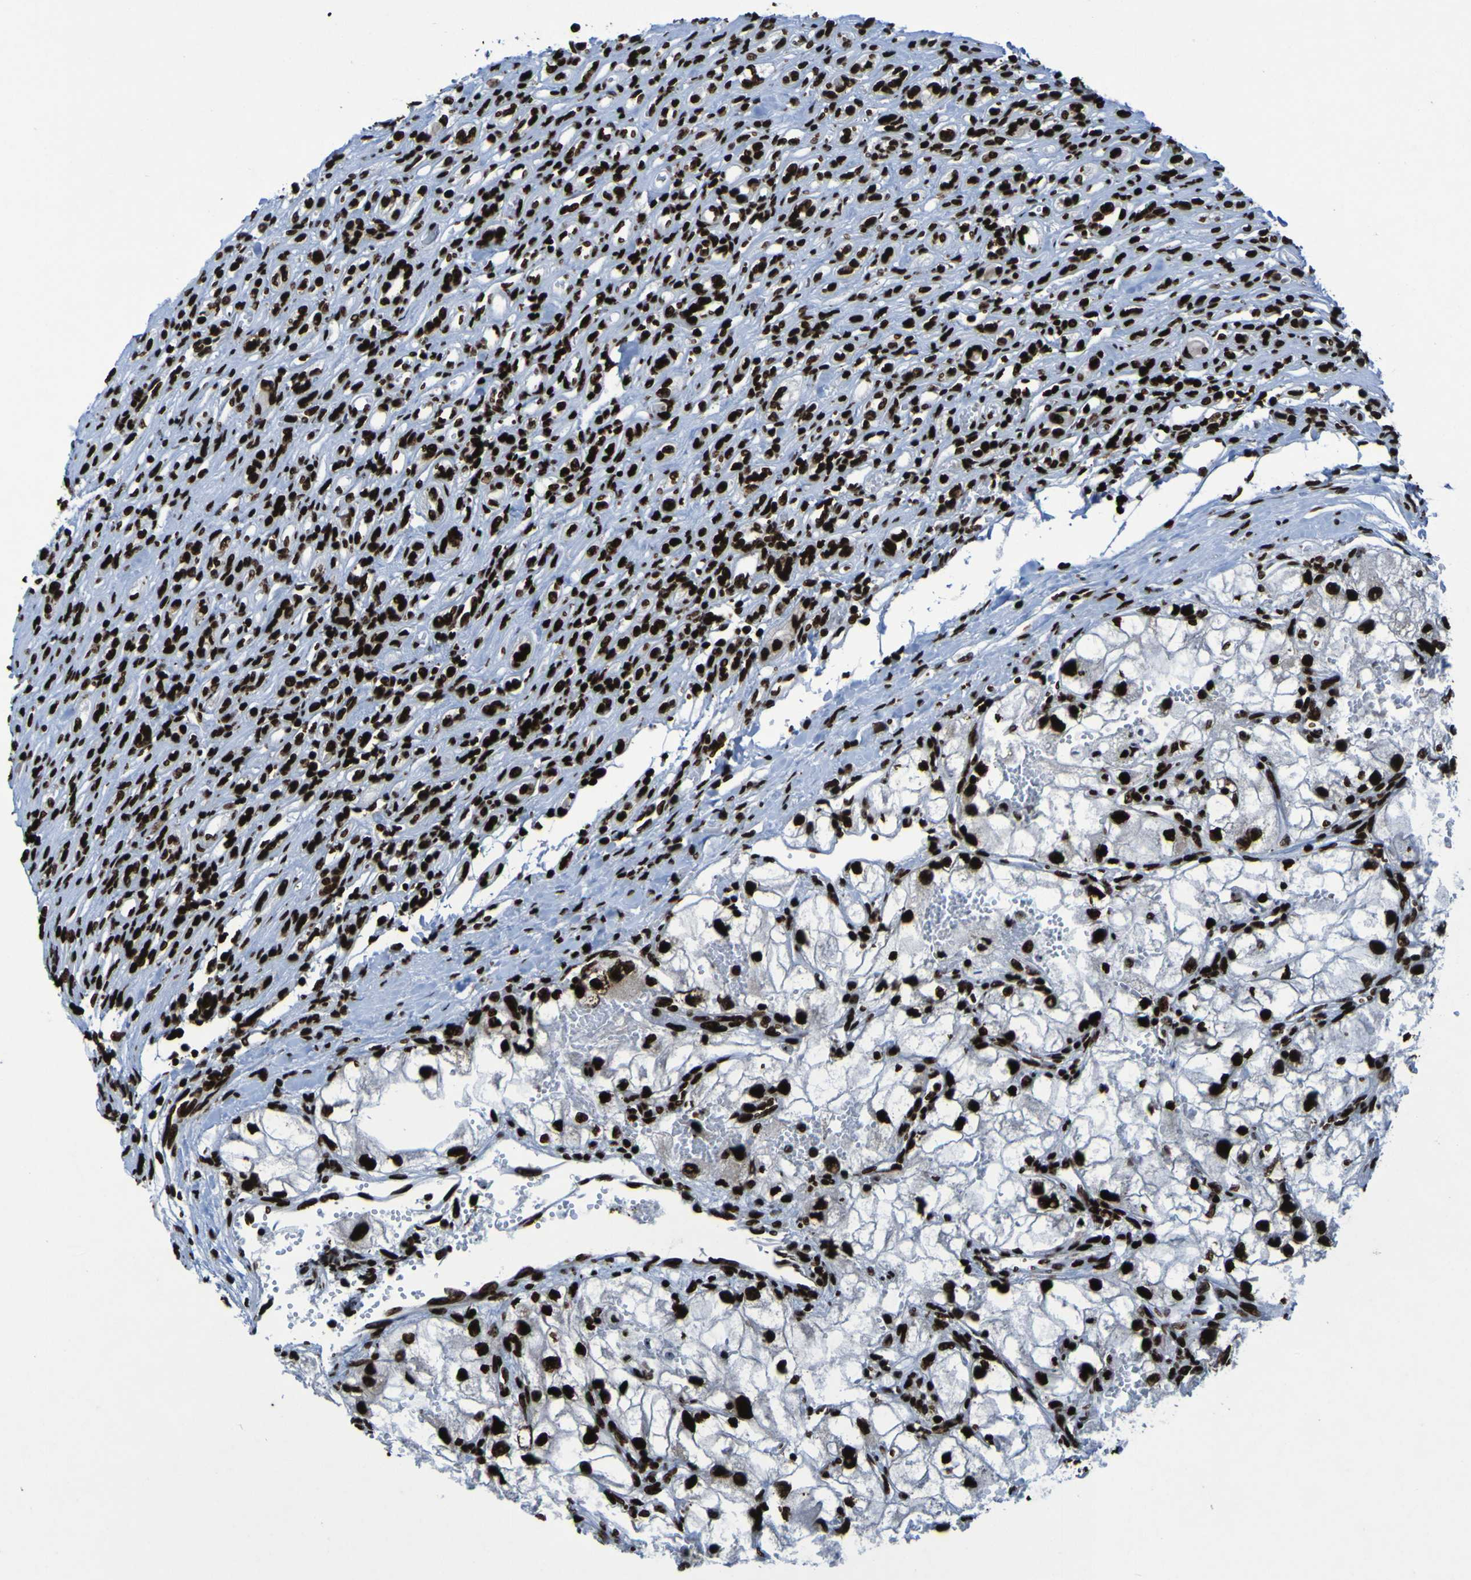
{"staining": {"intensity": "strong", "quantity": ">75%", "location": "nuclear"}, "tissue": "renal cancer", "cell_type": "Tumor cells", "image_type": "cancer", "snomed": [{"axis": "morphology", "description": "Adenocarcinoma, NOS"}, {"axis": "topography", "description": "Kidney"}], "caption": "Immunohistochemical staining of human adenocarcinoma (renal) shows high levels of strong nuclear protein staining in approximately >75% of tumor cells. (DAB (3,3'-diaminobenzidine) = brown stain, brightfield microscopy at high magnification).", "gene": "NPM1", "patient": {"sex": "female", "age": 70}}